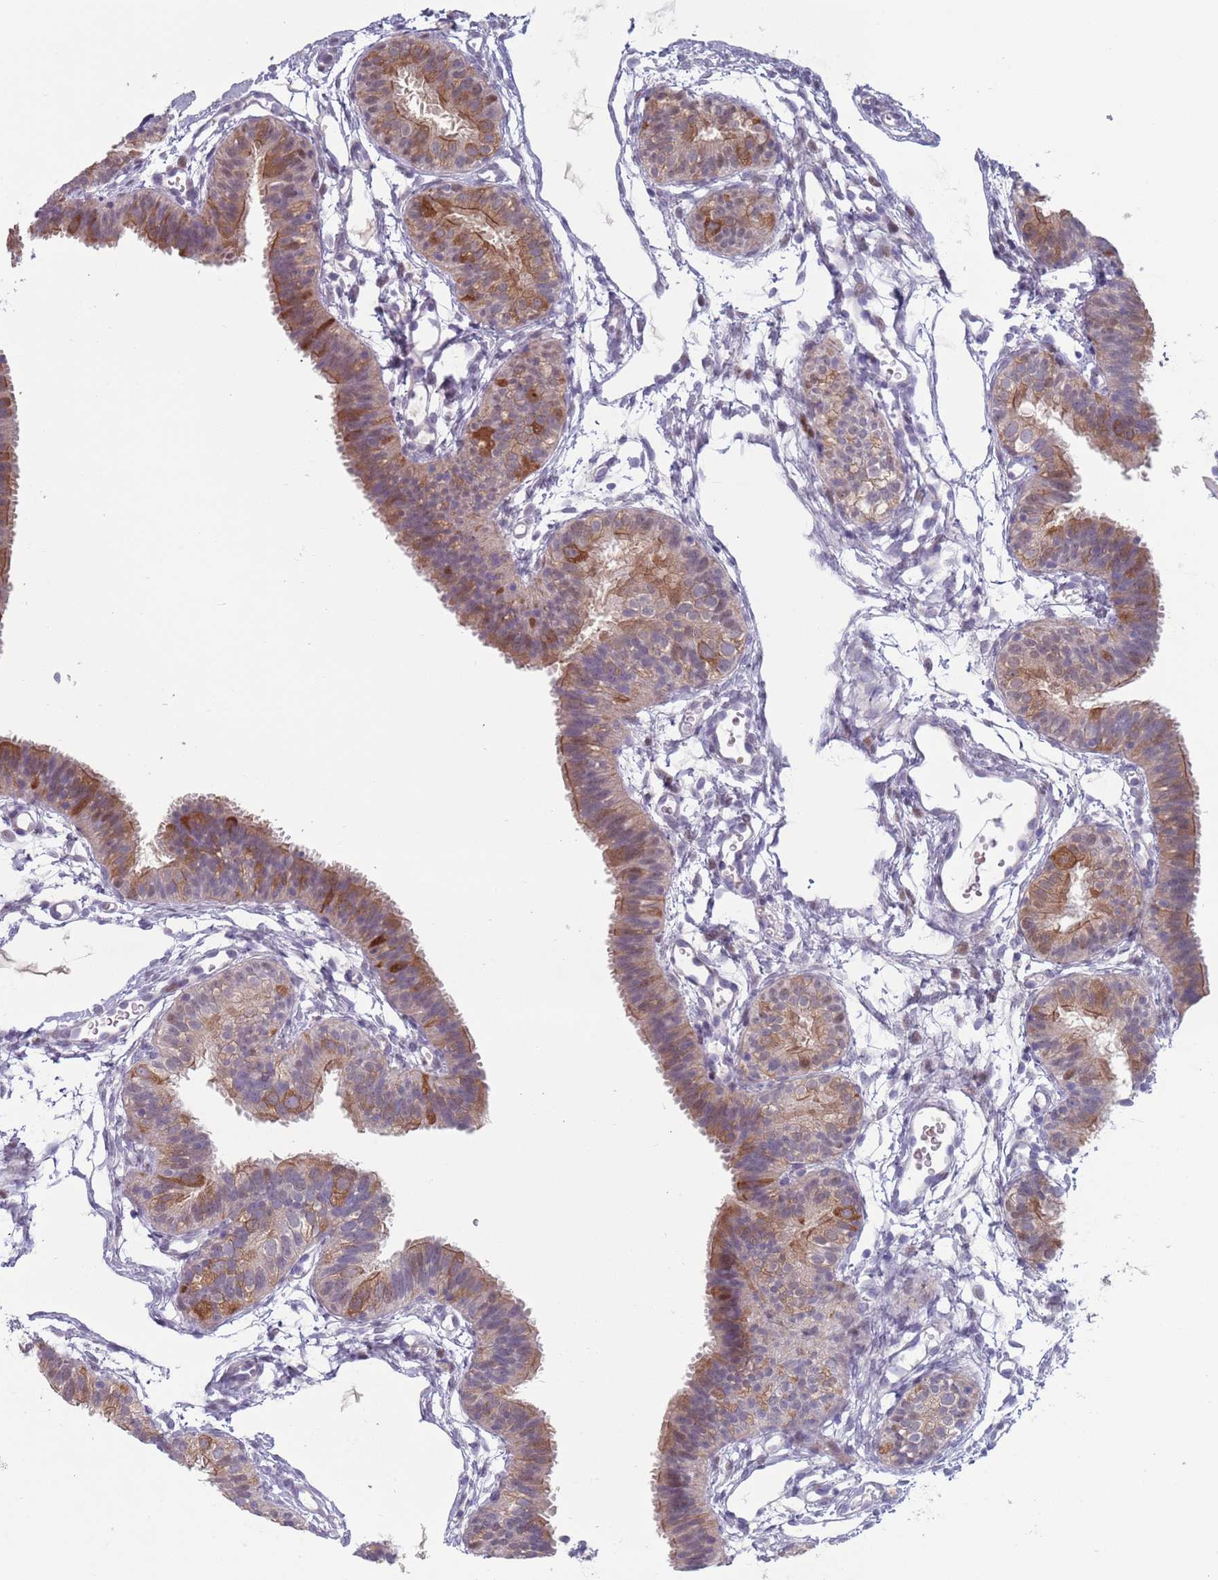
{"staining": {"intensity": "moderate", "quantity": ">75%", "location": "cytoplasmic/membranous"}, "tissue": "fallopian tube", "cell_type": "Glandular cells", "image_type": "normal", "snomed": [{"axis": "morphology", "description": "Normal tissue, NOS"}, {"axis": "topography", "description": "Fallopian tube"}], "caption": "This image displays immunohistochemistry (IHC) staining of unremarkable fallopian tube, with medium moderate cytoplasmic/membranous positivity in about >75% of glandular cells.", "gene": "CLNS1A", "patient": {"sex": "female", "age": 35}}